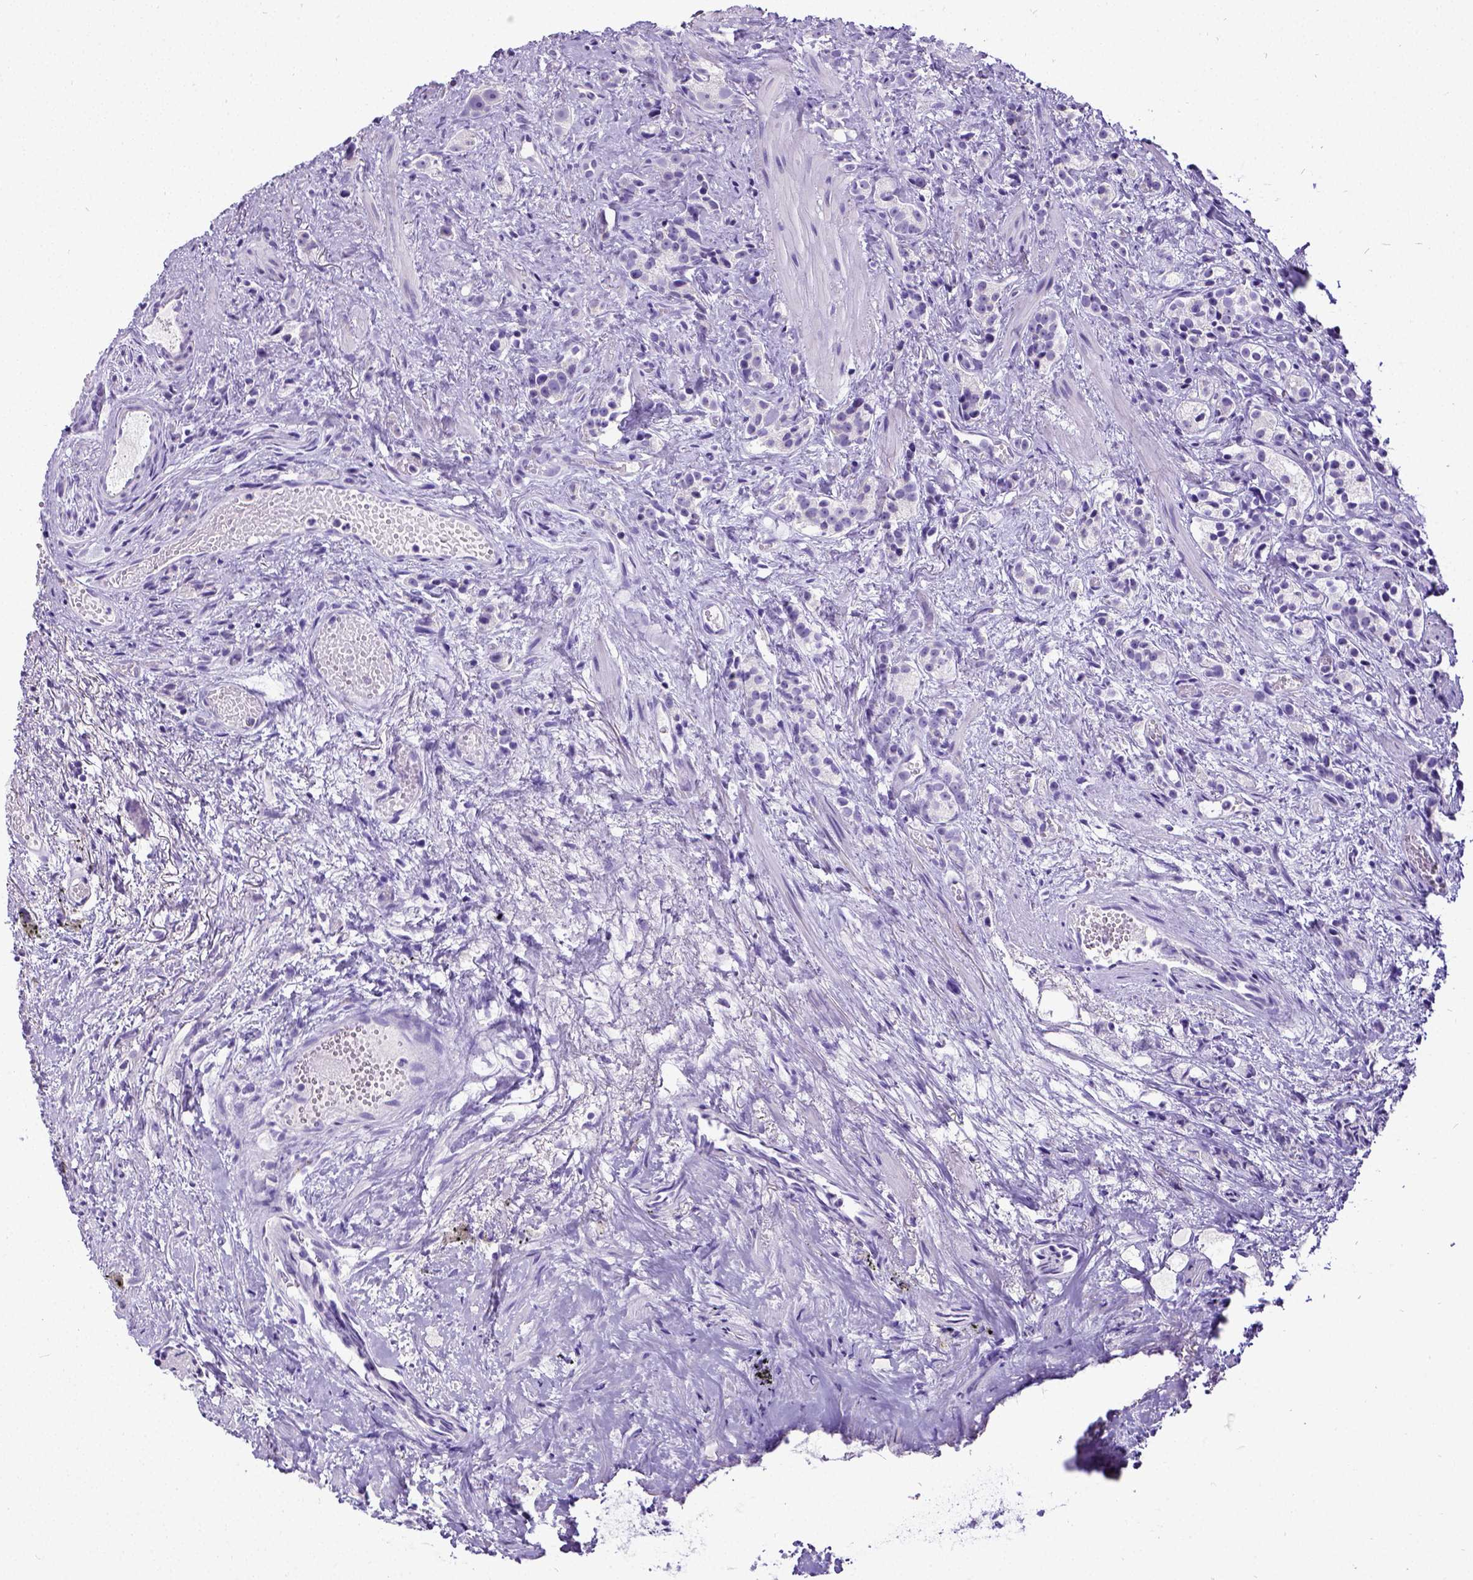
{"staining": {"intensity": "negative", "quantity": "none", "location": "none"}, "tissue": "prostate cancer", "cell_type": "Tumor cells", "image_type": "cancer", "snomed": [{"axis": "morphology", "description": "Adenocarcinoma, High grade"}, {"axis": "topography", "description": "Prostate"}], "caption": "A high-resolution image shows immunohistochemistry staining of prostate cancer, which shows no significant positivity in tumor cells.", "gene": "SATB2", "patient": {"sex": "male", "age": 53}}